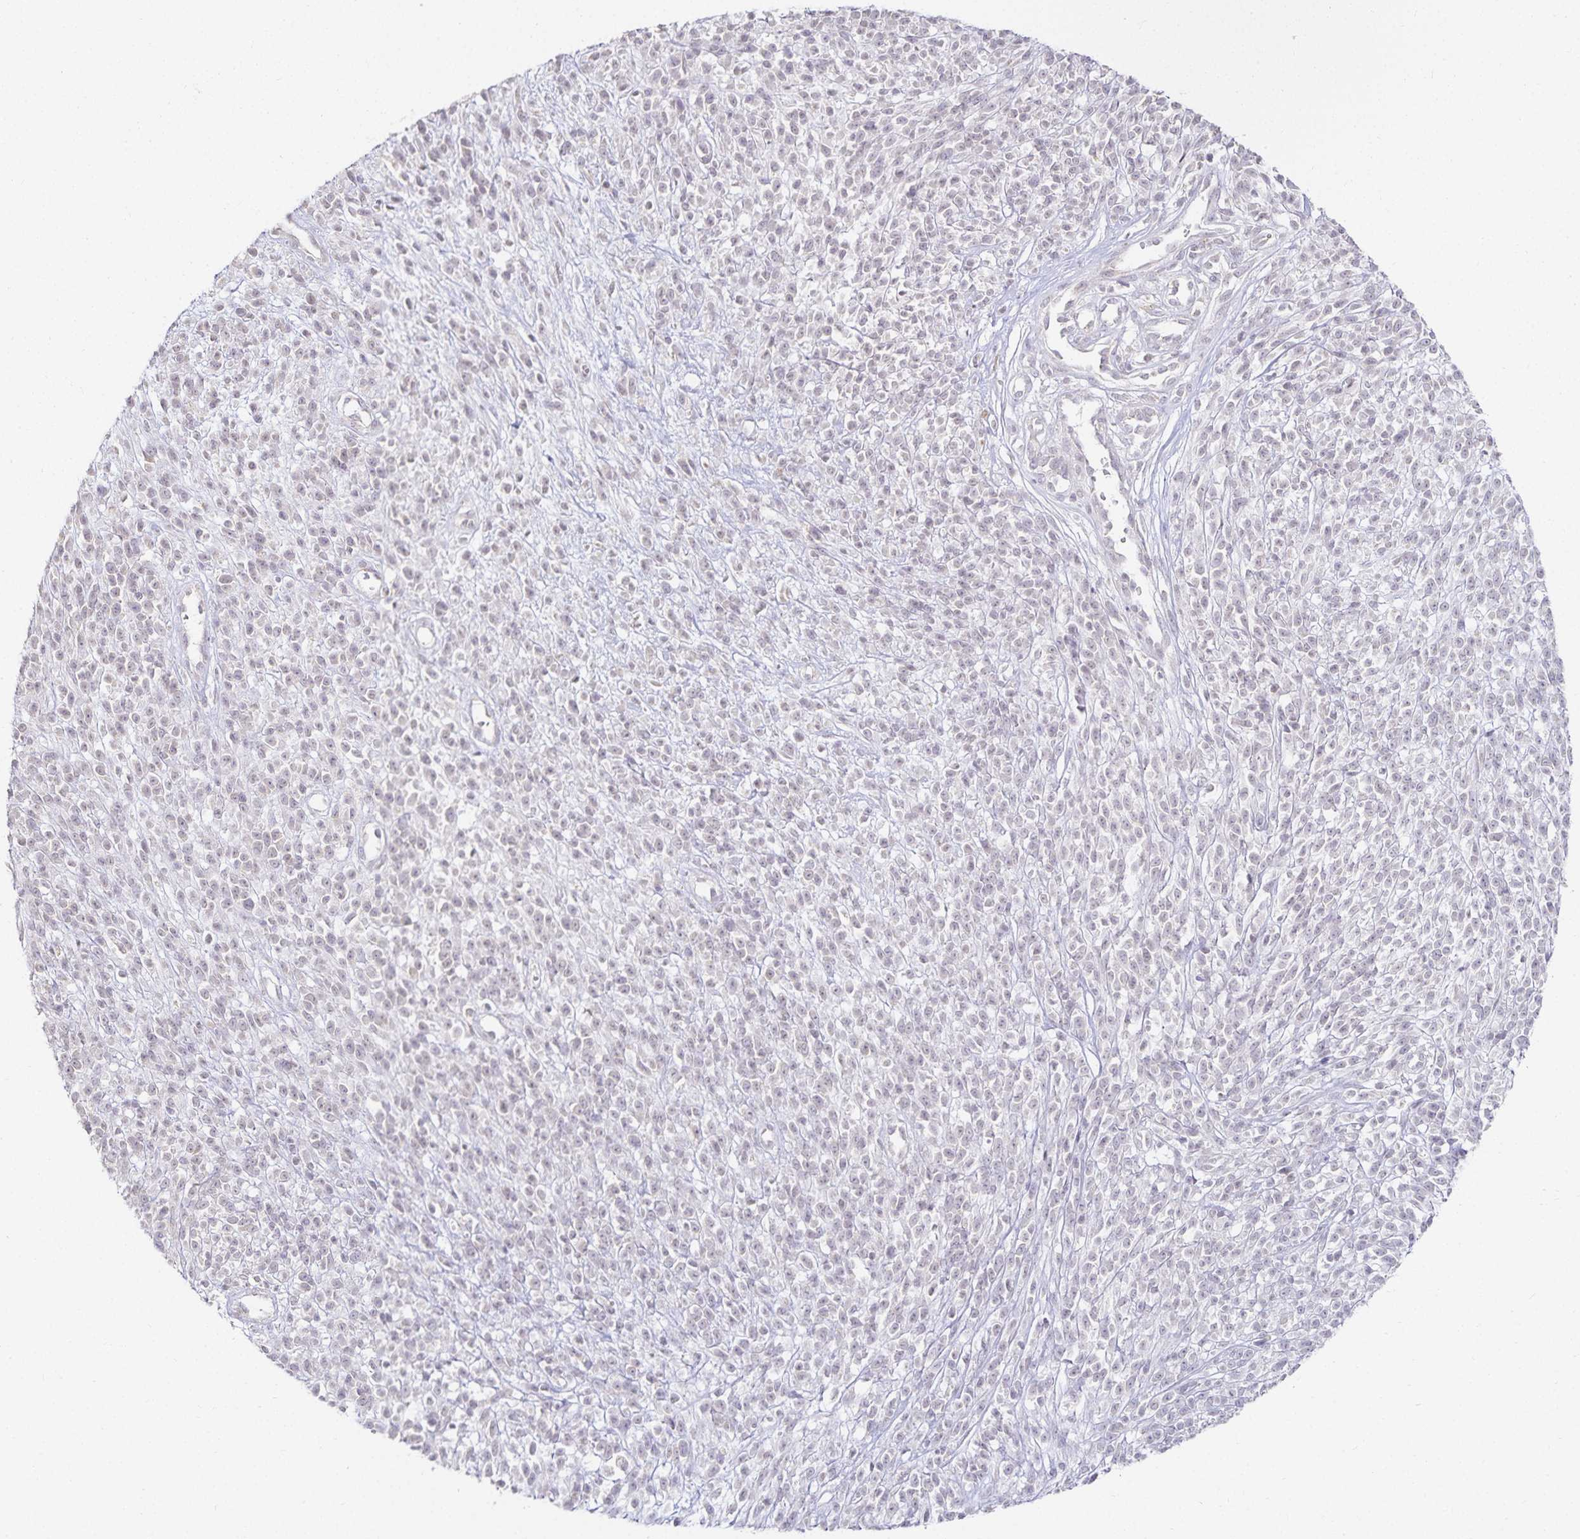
{"staining": {"intensity": "negative", "quantity": "none", "location": "none"}, "tissue": "melanoma", "cell_type": "Tumor cells", "image_type": "cancer", "snomed": [{"axis": "morphology", "description": "Malignant melanoma, NOS"}, {"axis": "topography", "description": "Skin"}, {"axis": "topography", "description": "Skin of trunk"}], "caption": "Malignant melanoma was stained to show a protein in brown. There is no significant staining in tumor cells.", "gene": "GP2", "patient": {"sex": "male", "age": 74}}